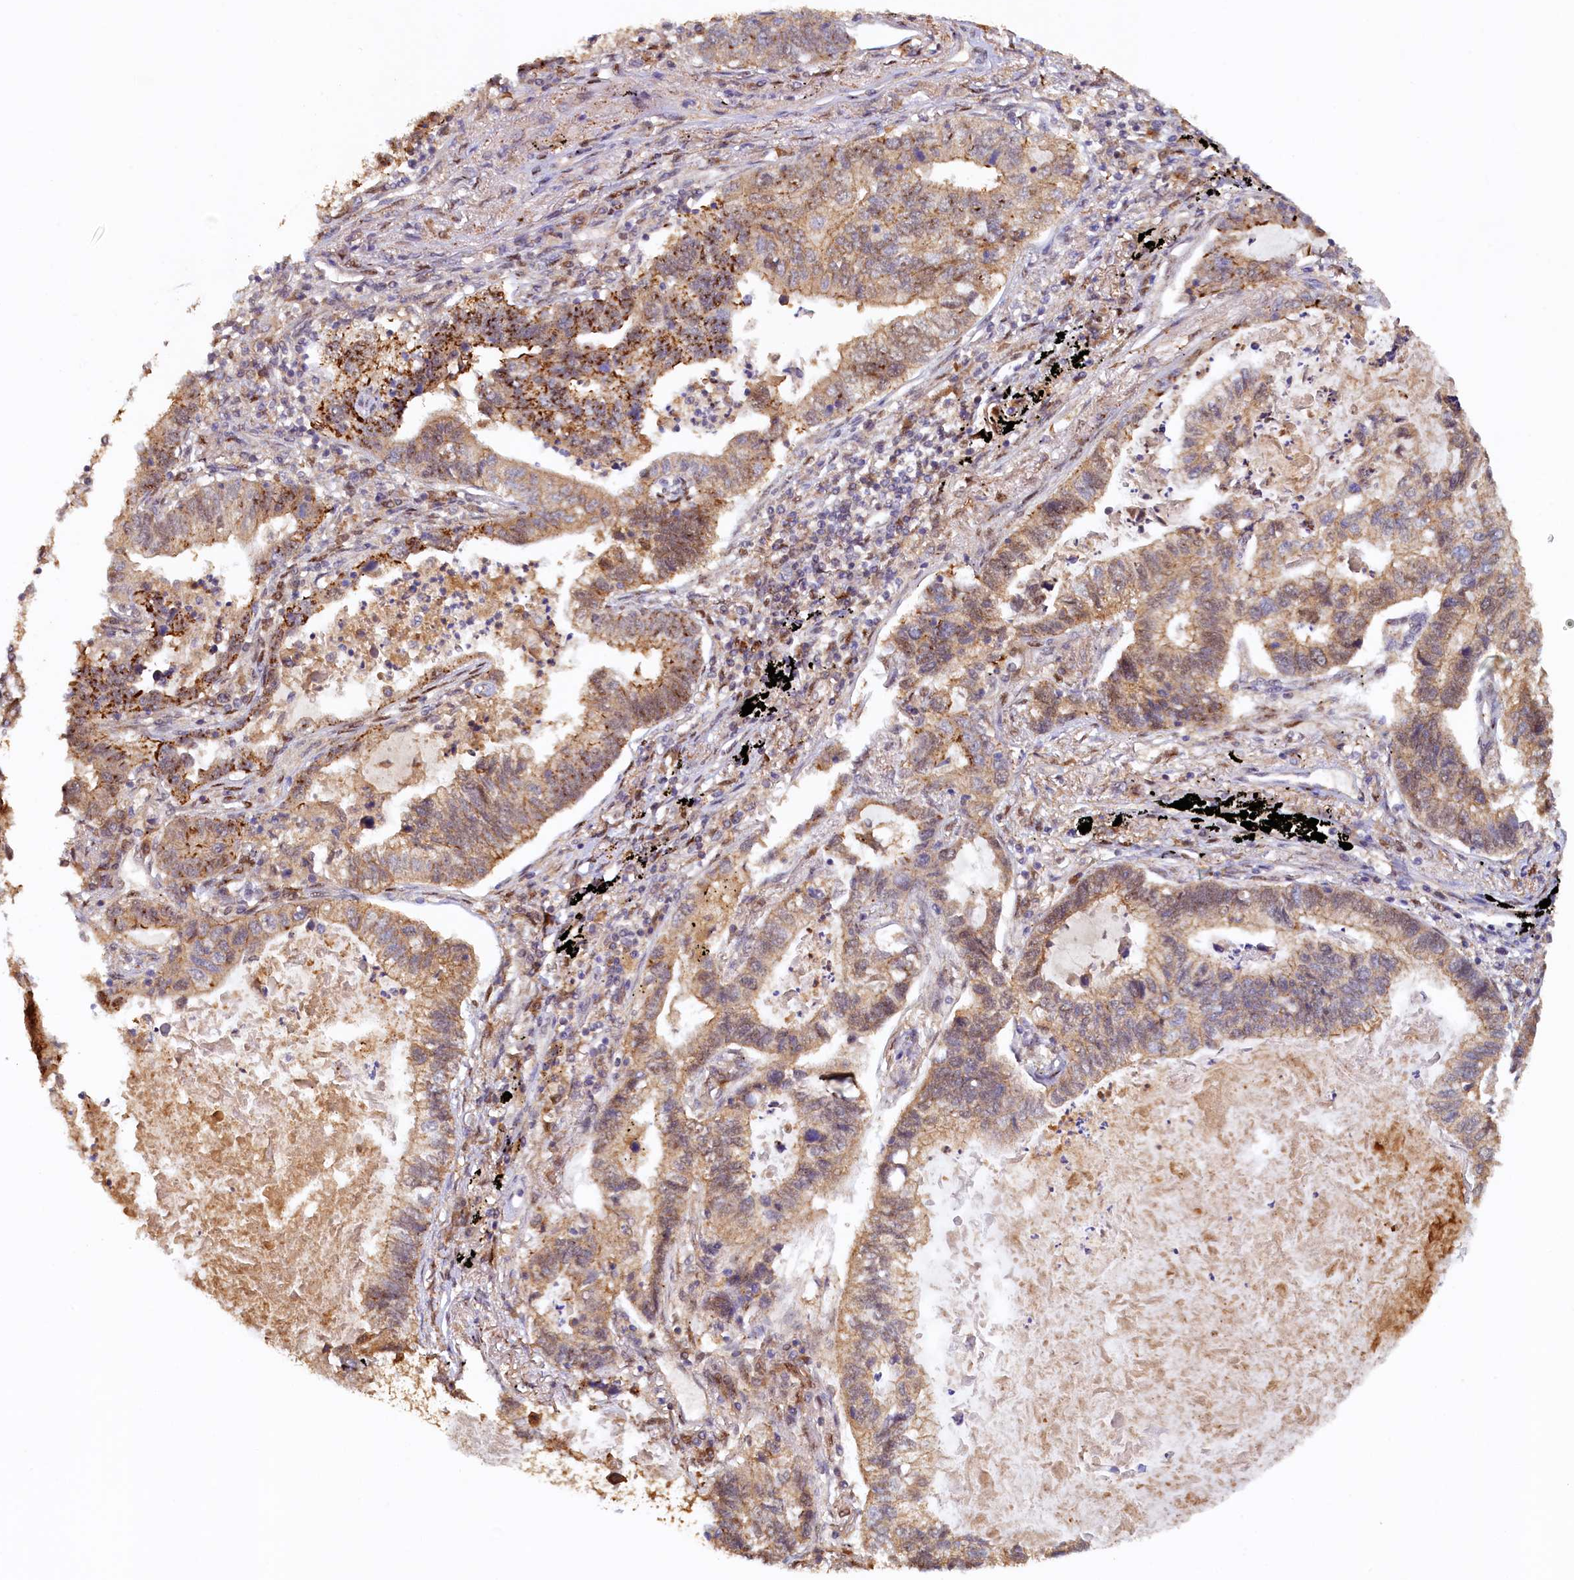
{"staining": {"intensity": "moderate", "quantity": "25%-75%", "location": "cytoplasmic/membranous"}, "tissue": "lung cancer", "cell_type": "Tumor cells", "image_type": "cancer", "snomed": [{"axis": "morphology", "description": "Adenocarcinoma, NOS"}, {"axis": "topography", "description": "Lung"}], "caption": "Immunohistochemical staining of lung cancer (adenocarcinoma) reveals moderate cytoplasmic/membranous protein expression in approximately 25%-75% of tumor cells. (brown staining indicates protein expression, while blue staining denotes nuclei).", "gene": "UBL7", "patient": {"sex": "male", "age": 67}}